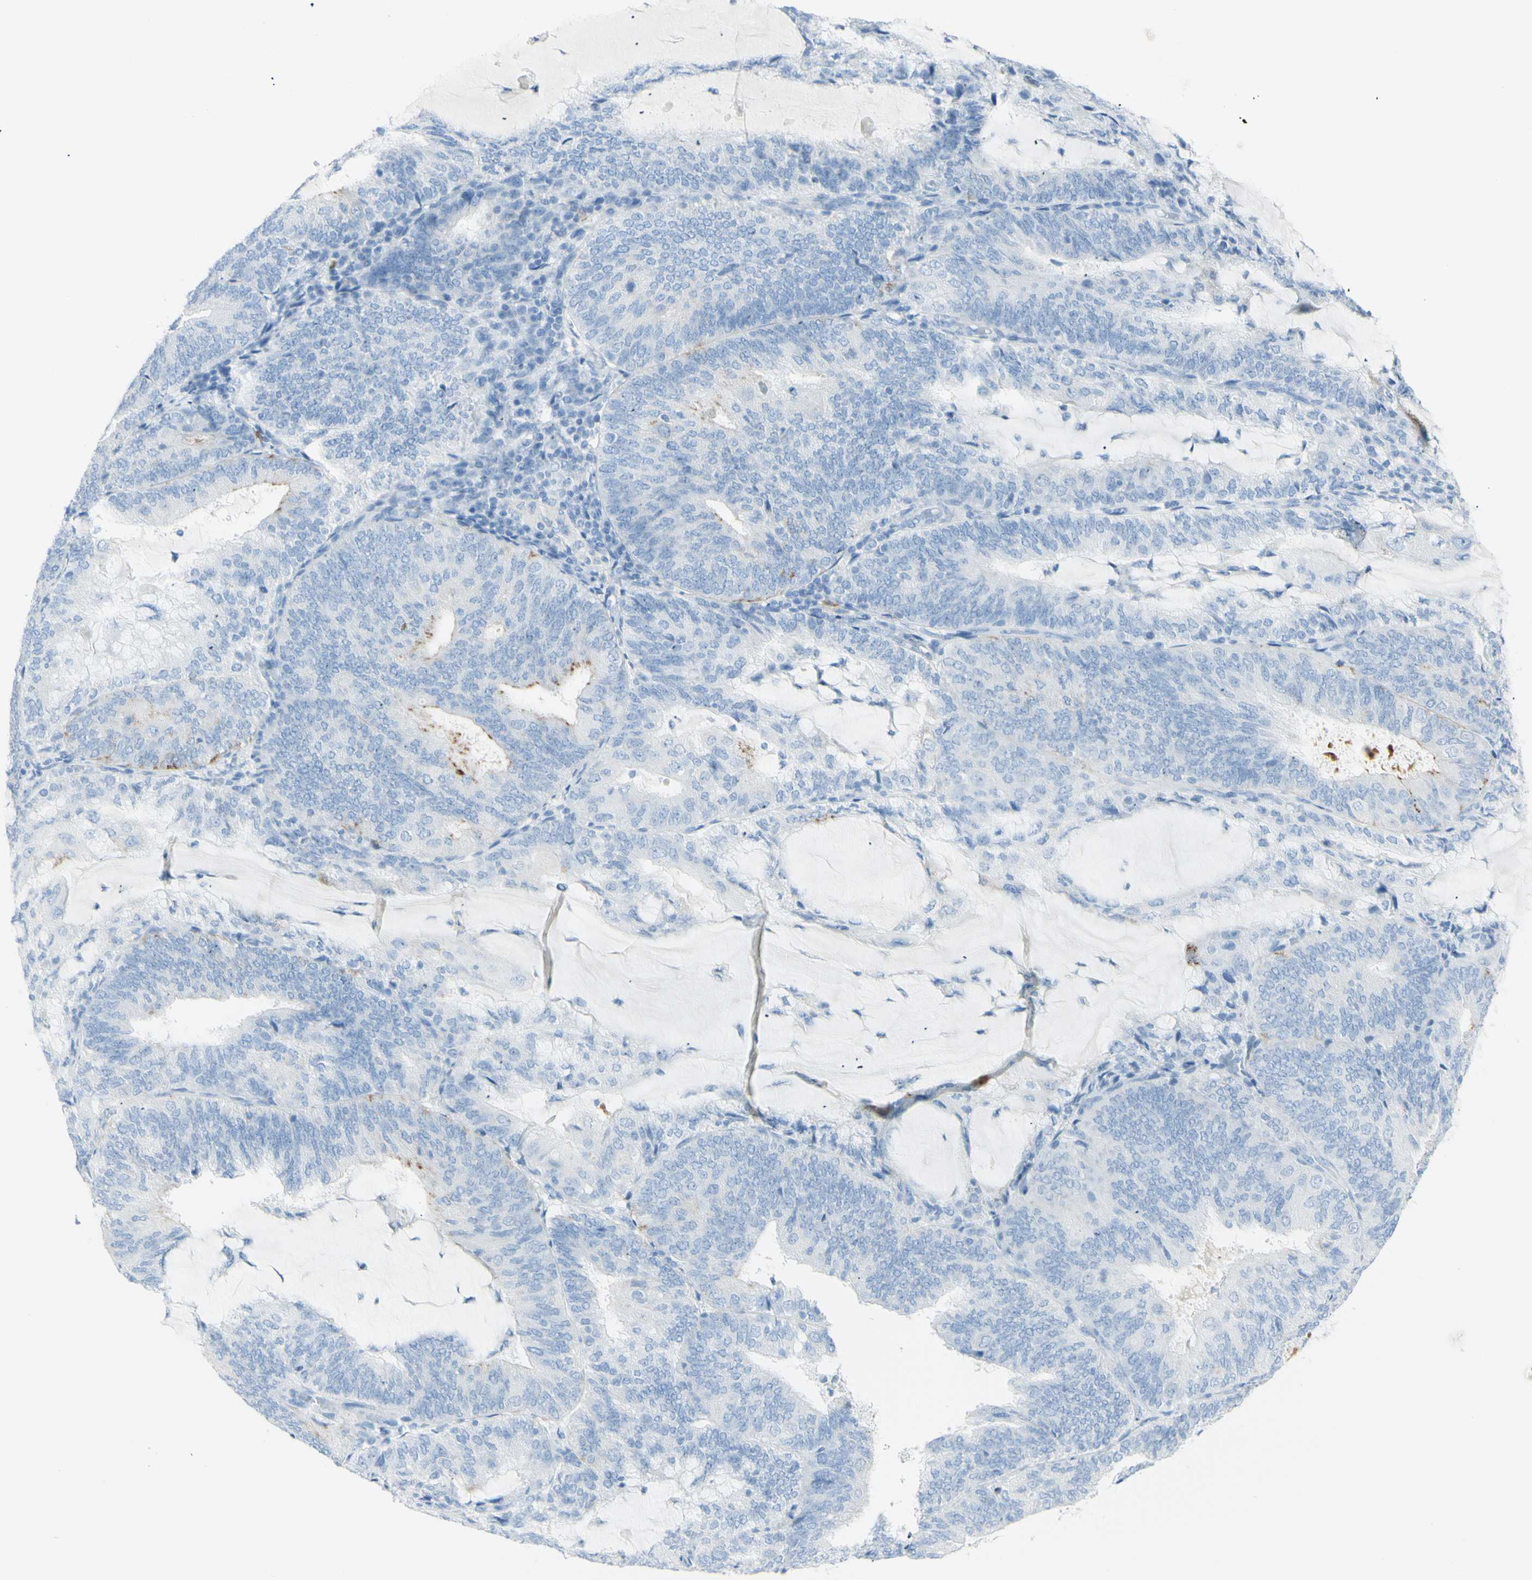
{"staining": {"intensity": "moderate", "quantity": "<25%", "location": "cytoplasmic/membranous"}, "tissue": "endometrial cancer", "cell_type": "Tumor cells", "image_type": "cancer", "snomed": [{"axis": "morphology", "description": "Adenocarcinoma, NOS"}, {"axis": "topography", "description": "Endometrium"}], "caption": "Endometrial cancer stained with a protein marker demonstrates moderate staining in tumor cells.", "gene": "LETM1", "patient": {"sex": "female", "age": 81}}